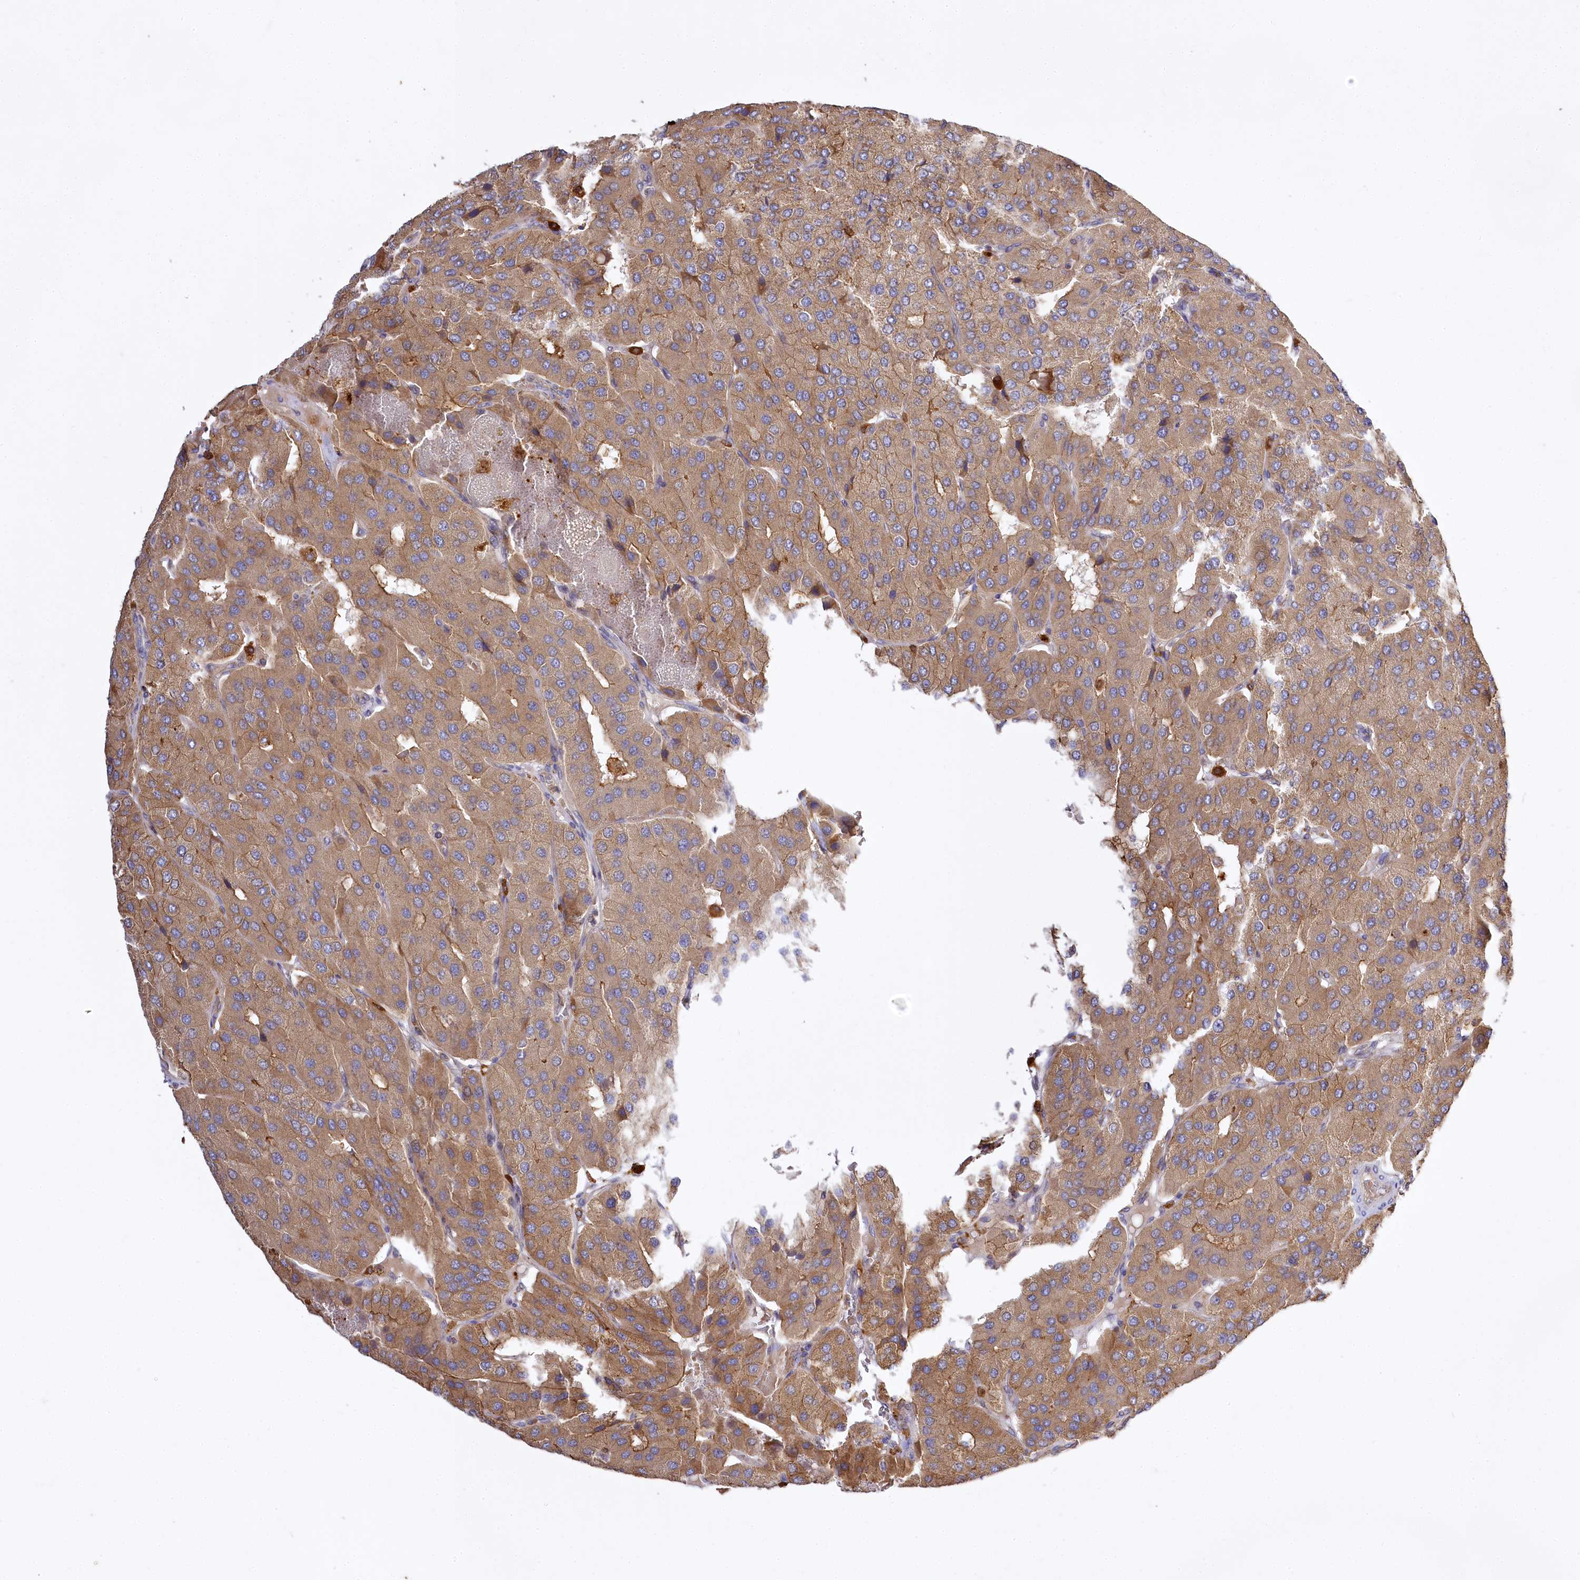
{"staining": {"intensity": "moderate", "quantity": "25%-75%", "location": "cytoplasmic/membranous"}, "tissue": "parathyroid gland", "cell_type": "Glandular cells", "image_type": "normal", "snomed": [{"axis": "morphology", "description": "Normal tissue, NOS"}, {"axis": "morphology", "description": "Adenoma, NOS"}, {"axis": "topography", "description": "Parathyroid gland"}], "caption": "A brown stain labels moderate cytoplasmic/membranous positivity of a protein in glandular cells of benign human parathyroid gland. (brown staining indicates protein expression, while blue staining denotes nuclei).", "gene": "CARD19", "patient": {"sex": "female", "age": 86}}